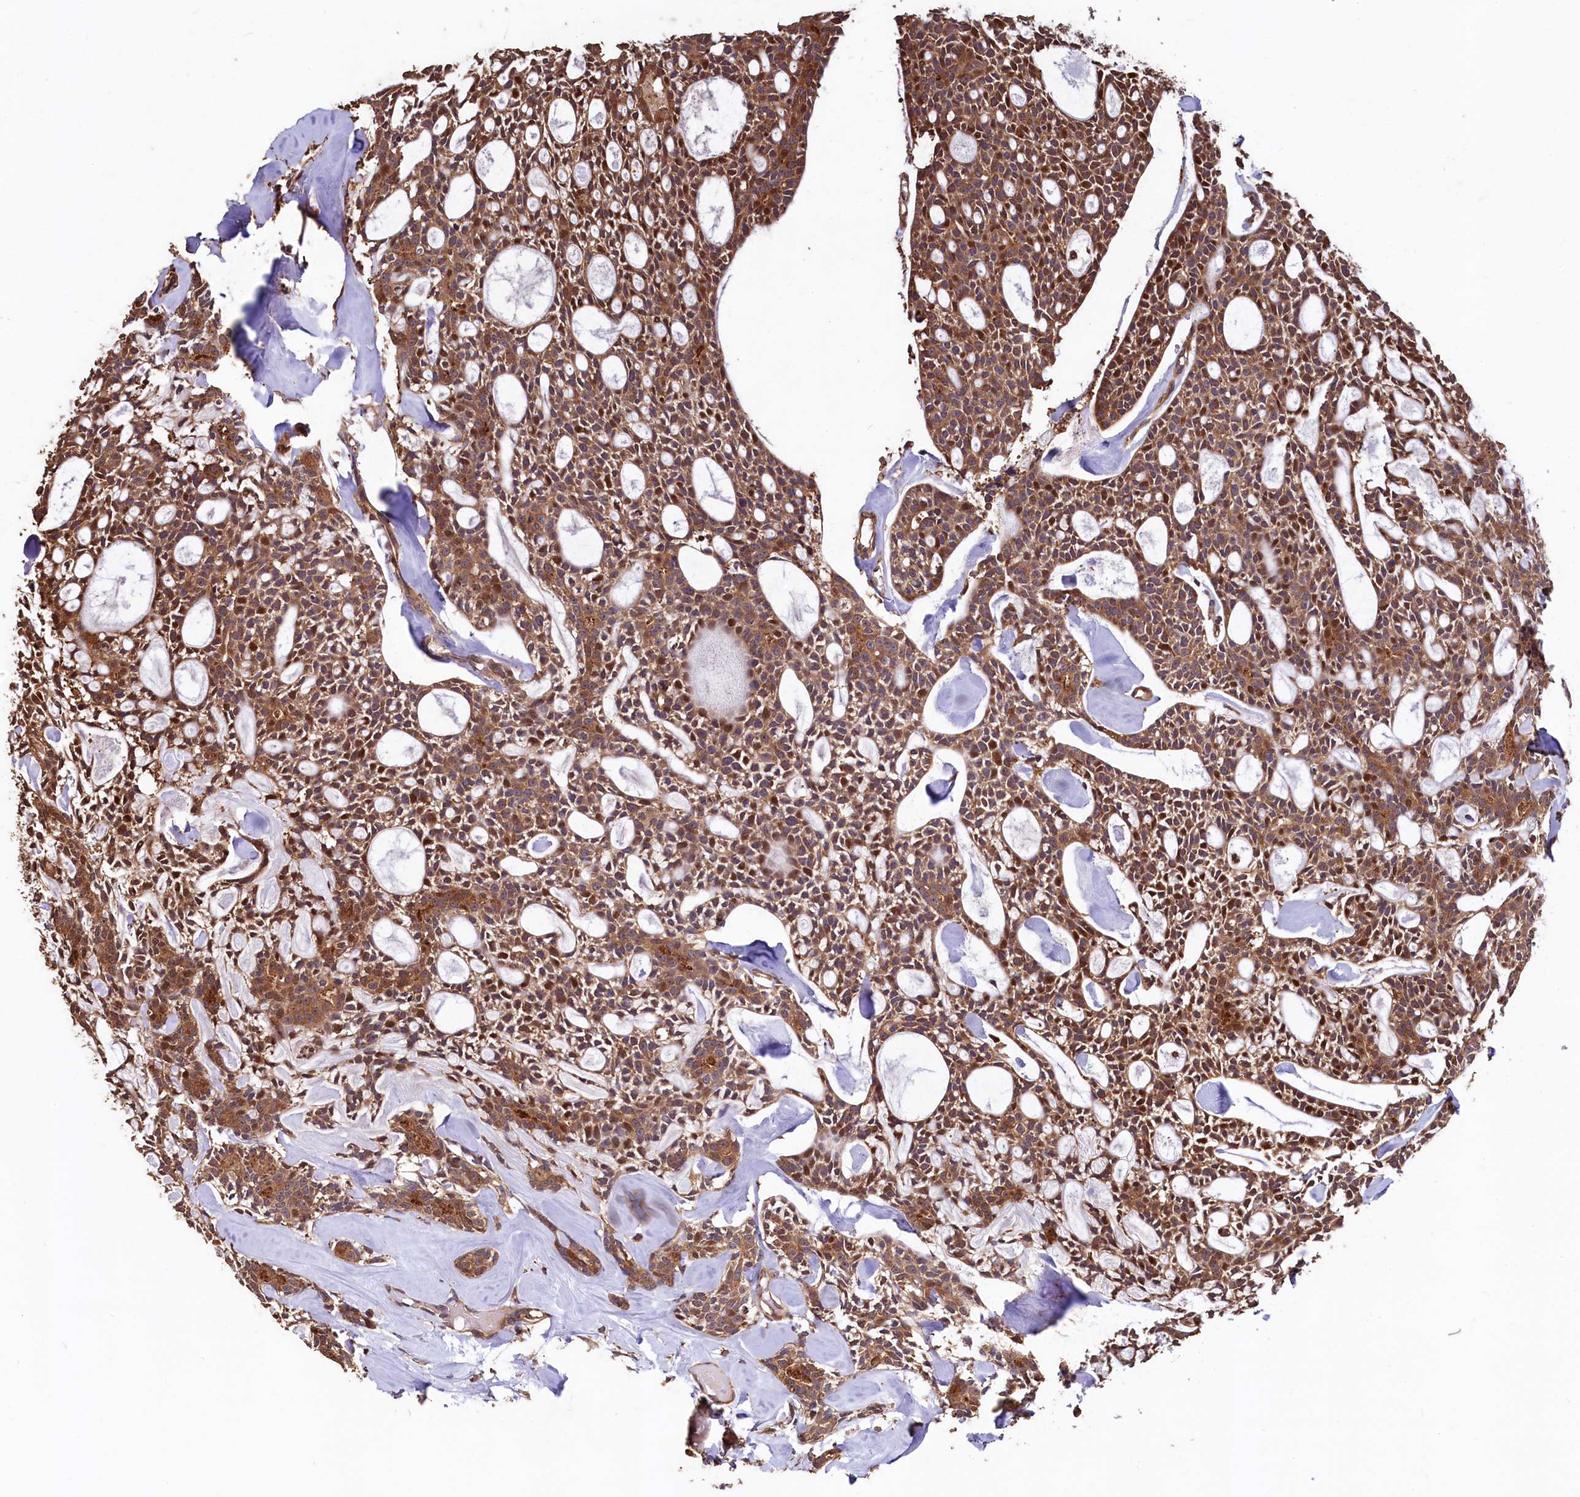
{"staining": {"intensity": "moderate", "quantity": ">75%", "location": "cytoplasmic/membranous"}, "tissue": "head and neck cancer", "cell_type": "Tumor cells", "image_type": "cancer", "snomed": [{"axis": "morphology", "description": "Adenocarcinoma, NOS"}, {"axis": "topography", "description": "Salivary gland"}, {"axis": "topography", "description": "Head-Neck"}], "caption": "Tumor cells display moderate cytoplasmic/membranous expression in about >75% of cells in head and neck adenocarcinoma.", "gene": "TMEM98", "patient": {"sex": "male", "age": 55}}